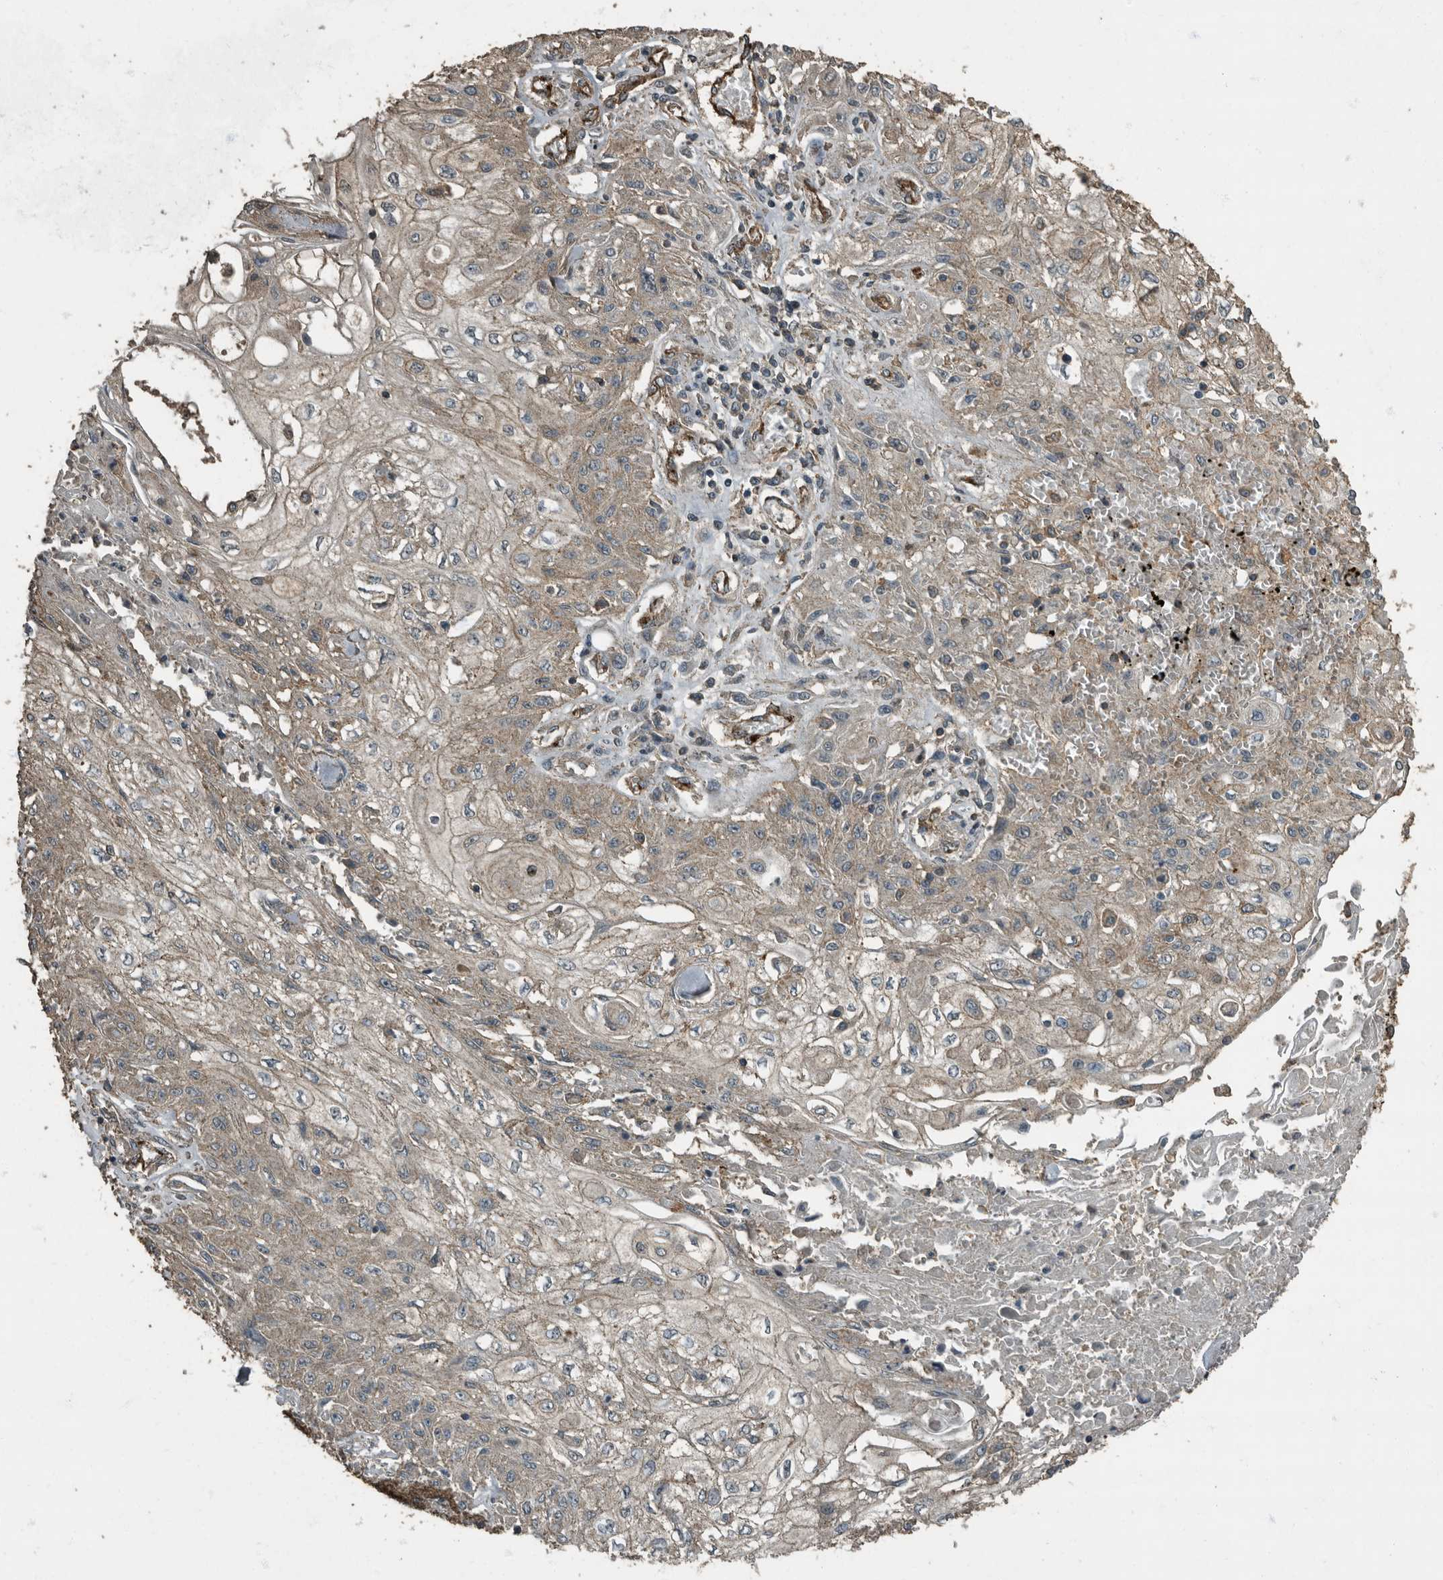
{"staining": {"intensity": "weak", "quantity": "<25%", "location": "cytoplasmic/membranous"}, "tissue": "skin cancer", "cell_type": "Tumor cells", "image_type": "cancer", "snomed": [{"axis": "morphology", "description": "Squamous cell carcinoma, NOS"}, {"axis": "morphology", "description": "Squamous cell carcinoma, metastatic, NOS"}, {"axis": "topography", "description": "Skin"}, {"axis": "topography", "description": "Lymph node"}], "caption": "The IHC micrograph has no significant expression in tumor cells of skin cancer (metastatic squamous cell carcinoma) tissue.", "gene": "IL15RA", "patient": {"sex": "male", "age": 75}}